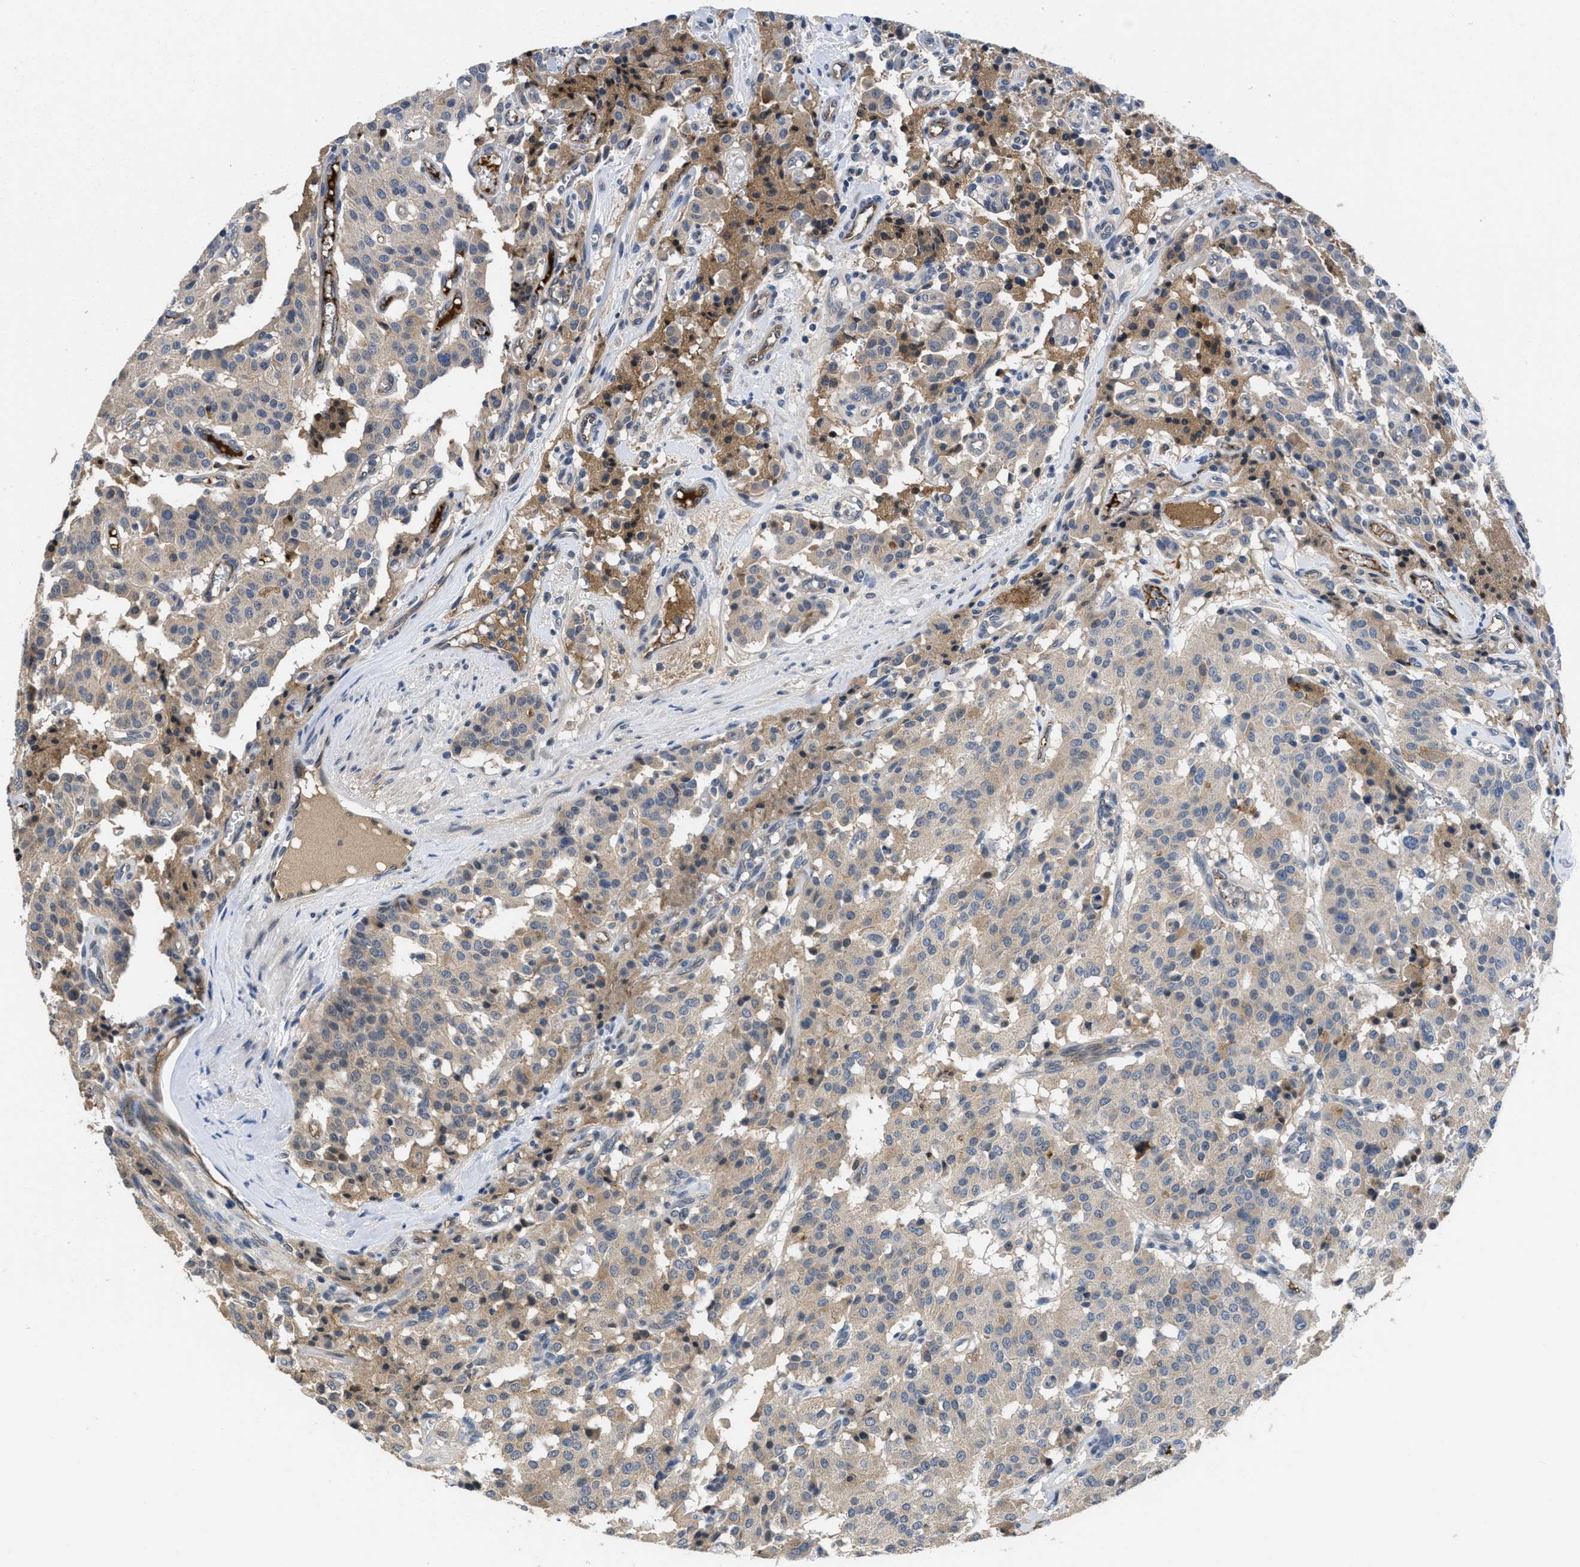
{"staining": {"intensity": "weak", "quantity": ">75%", "location": "cytoplasmic/membranous"}, "tissue": "carcinoid", "cell_type": "Tumor cells", "image_type": "cancer", "snomed": [{"axis": "morphology", "description": "Carcinoid, malignant, NOS"}, {"axis": "topography", "description": "Lung"}], "caption": "The micrograph exhibits immunohistochemical staining of carcinoid. There is weak cytoplasmic/membranous positivity is present in approximately >75% of tumor cells. The staining is performed using DAB (3,3'-diaminobenzidine) brown chromogen to label protein expression. The nuclei are counter-stained blue using hematoxylin.", "gene": "ANGPT1", "patient": {"sex": "male", "age": 30}}